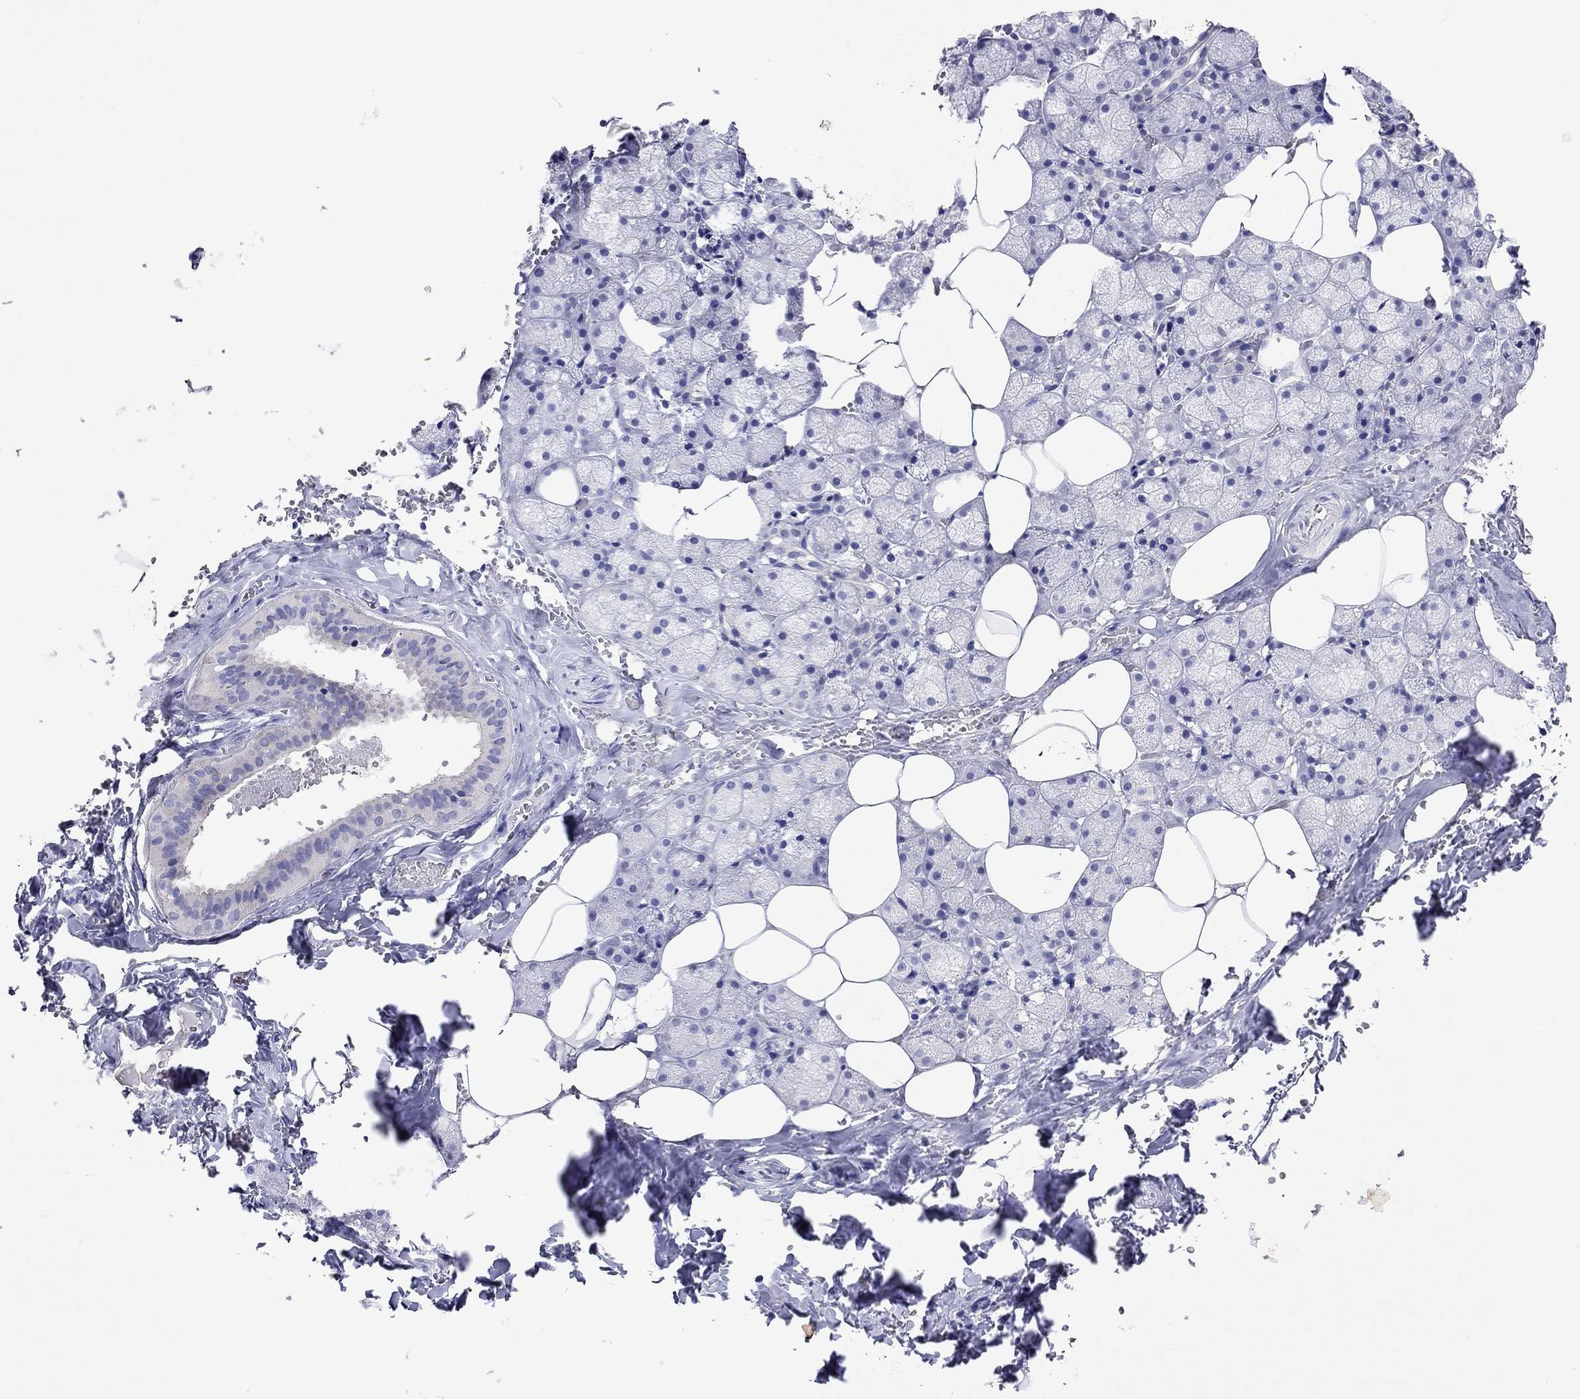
{"staining": {"intensity": "negative", "quantity": "none", "location": "none"}, "tissue": "salivary gland", "cell_type": "Glandular cells", "image_type": "normal", "snomed": [{"axis": "morphology", "description": "Normal tissue, NOS"}, {"axis": "topography", "description": "Salivary gland"}], "caption": "Human salivary gland stained for a protein using immunohistochemistry (IHC) reveals no staining in glandular cells.", "gene": "CAPNS2", "patient": {"sex": "male", "age": 38}}